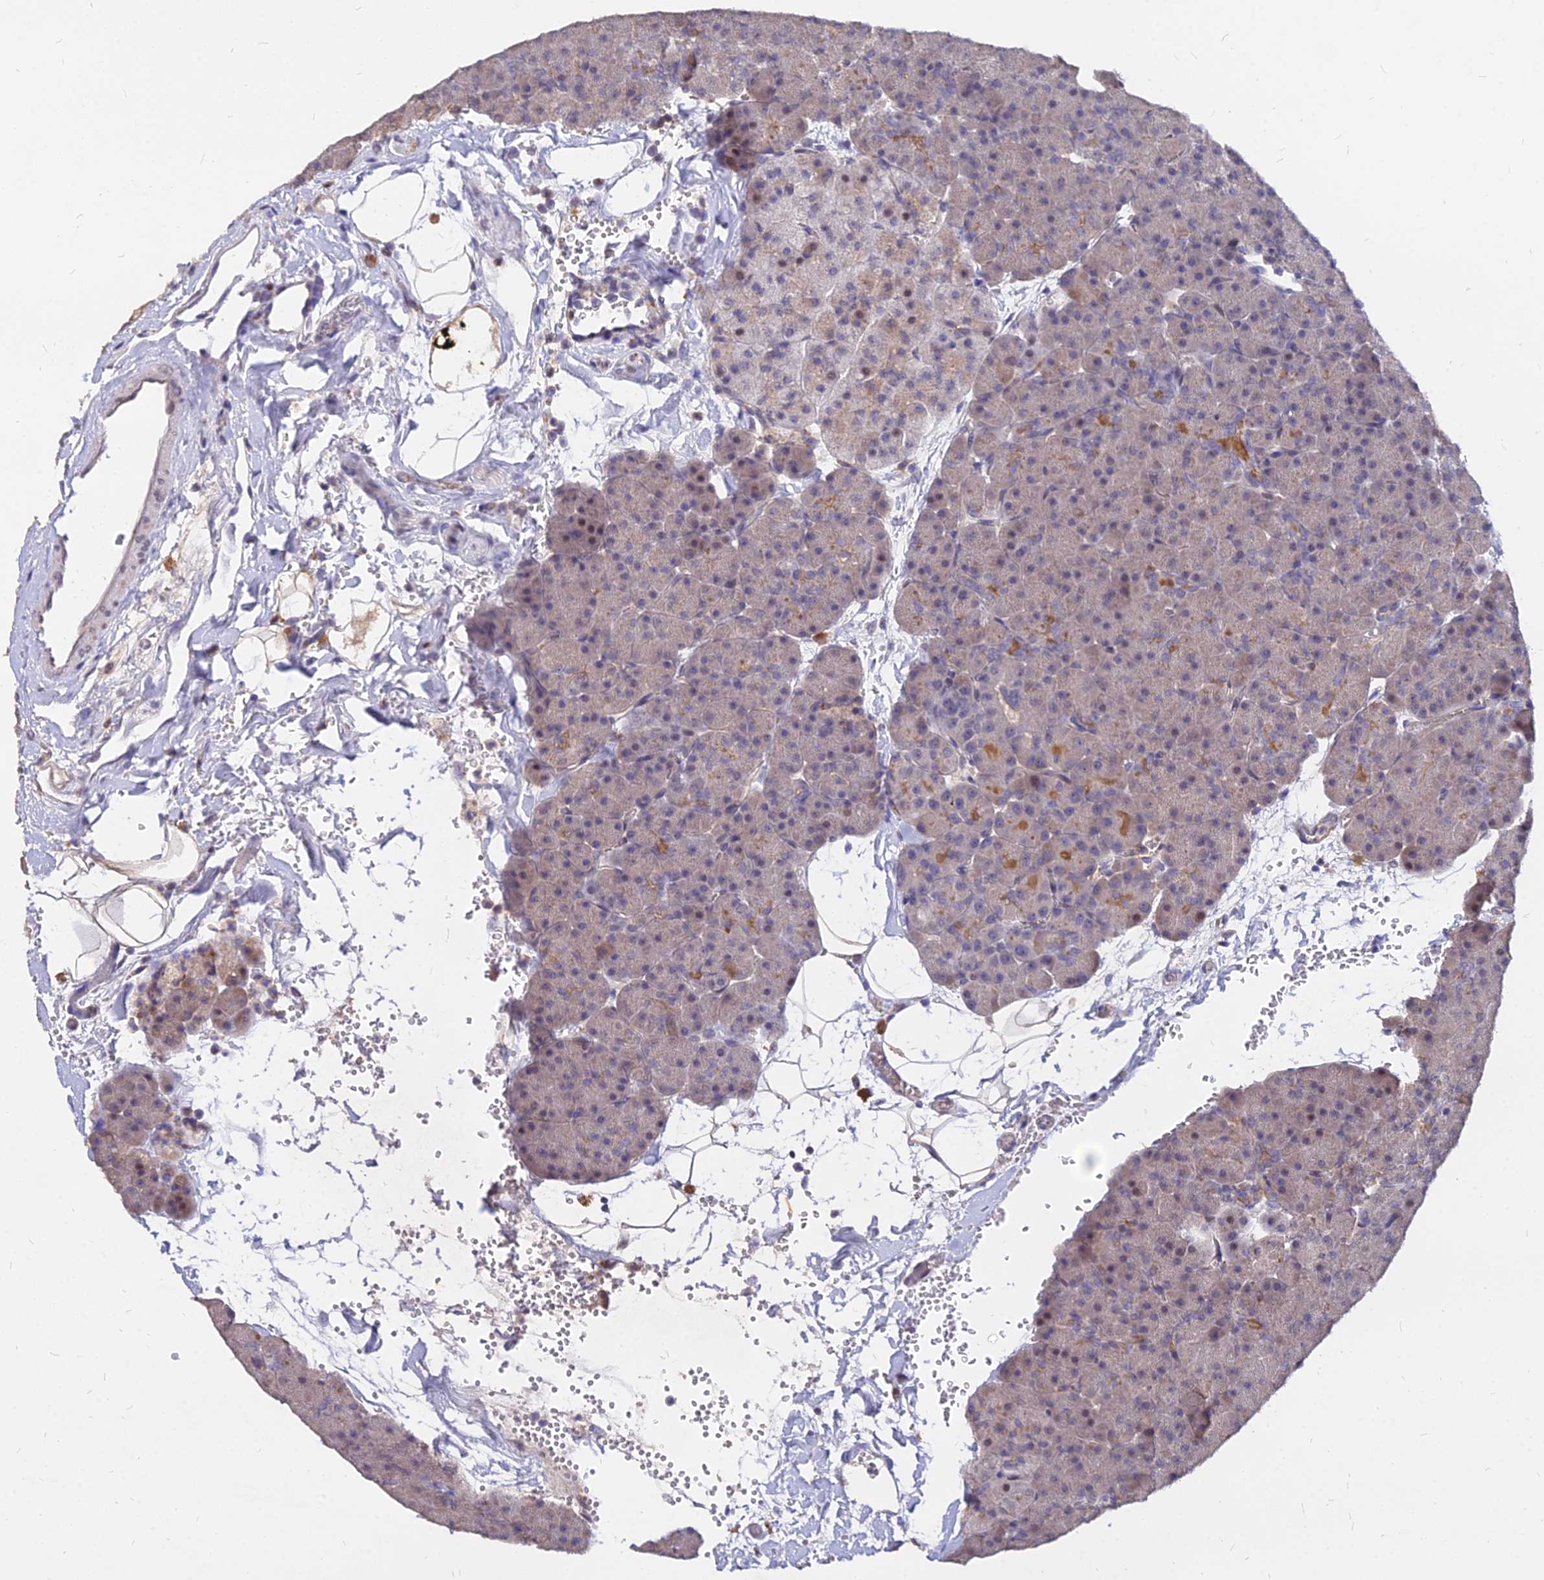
{"staining": {"intensity": "weak", "quantity": "25%-75%", "location": "cytoplasmic/membranous"}, "tissue": "pancreas", "cell_type": "Exocrine glandular cells", "image_type": "normal", "snomed": [{"axis": "morphology", "description": "Normal tissue, NOS"}, {"axis": "topography", "description": "Pancreas"}], "caption": "An image showing weak cytoplasmic/membranous expression in approximately 25%-75% of exocrine glandular cells in unremarkable pancreas, as visualized by brown immunohistochemical staining.", "gene": "C11orf68", "patient": {"sex": "male", "age": 36}}